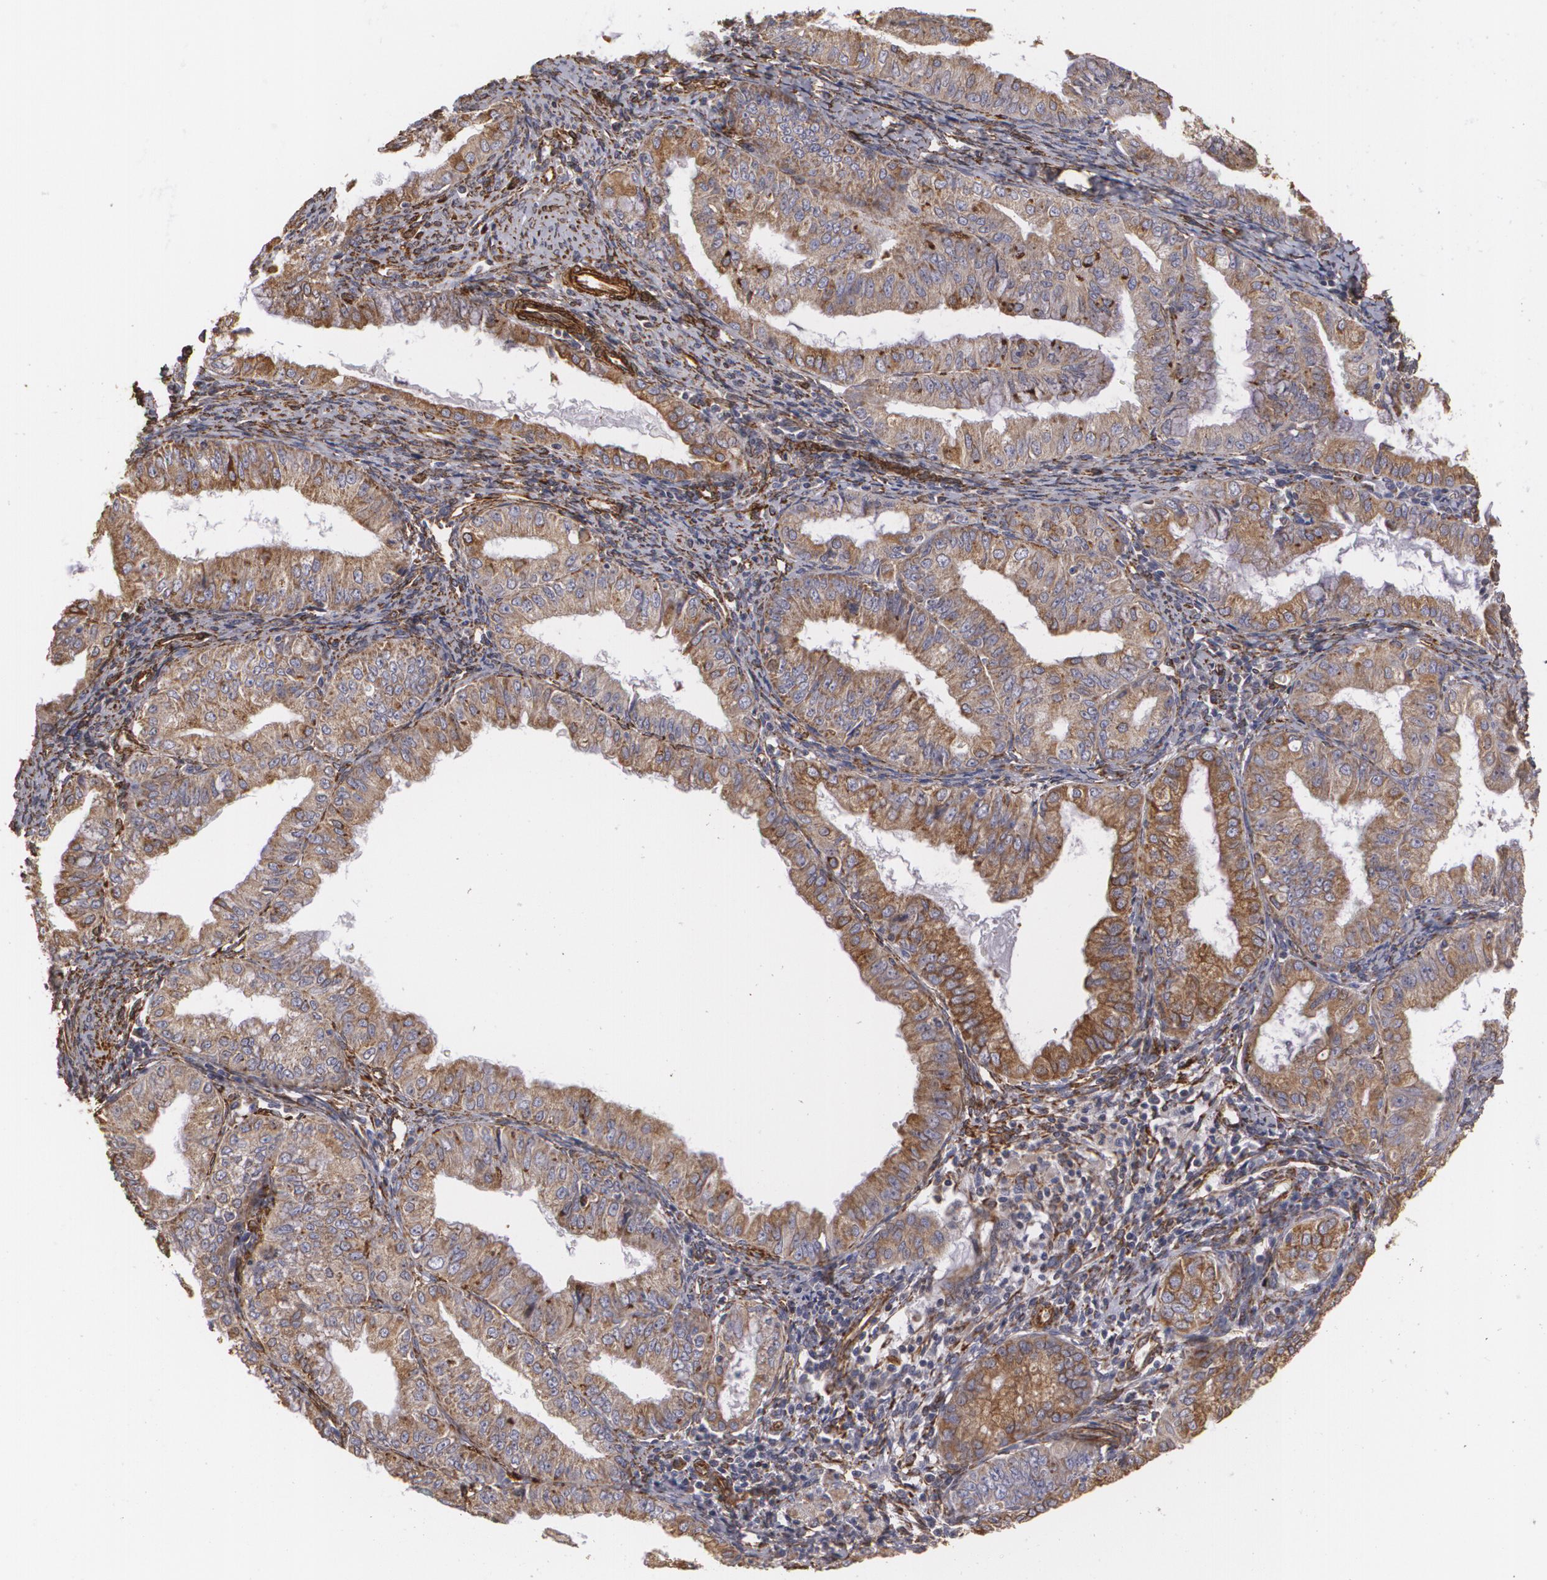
{"staining": {"intensity": "moderate", "quantity": ">75%", "location": "cytoplasmic/membranous"}, "tissue": "endometrial cancer", "cell_type": "Tumor cells", "image_type": "cancer", "snomed": [{"axis": "morphology", "description": "Adenocarcinoma, NOS"}, {"axis": "topography", "description": "Endometrium"}], "caption": "Protein staining shows moderate cytoplasmic/membranous expression in approximately >75% of tumor cells in endometrial cancer.", "gene": "CYB5R3", "patient": {"sex": "female", "age": 76}}